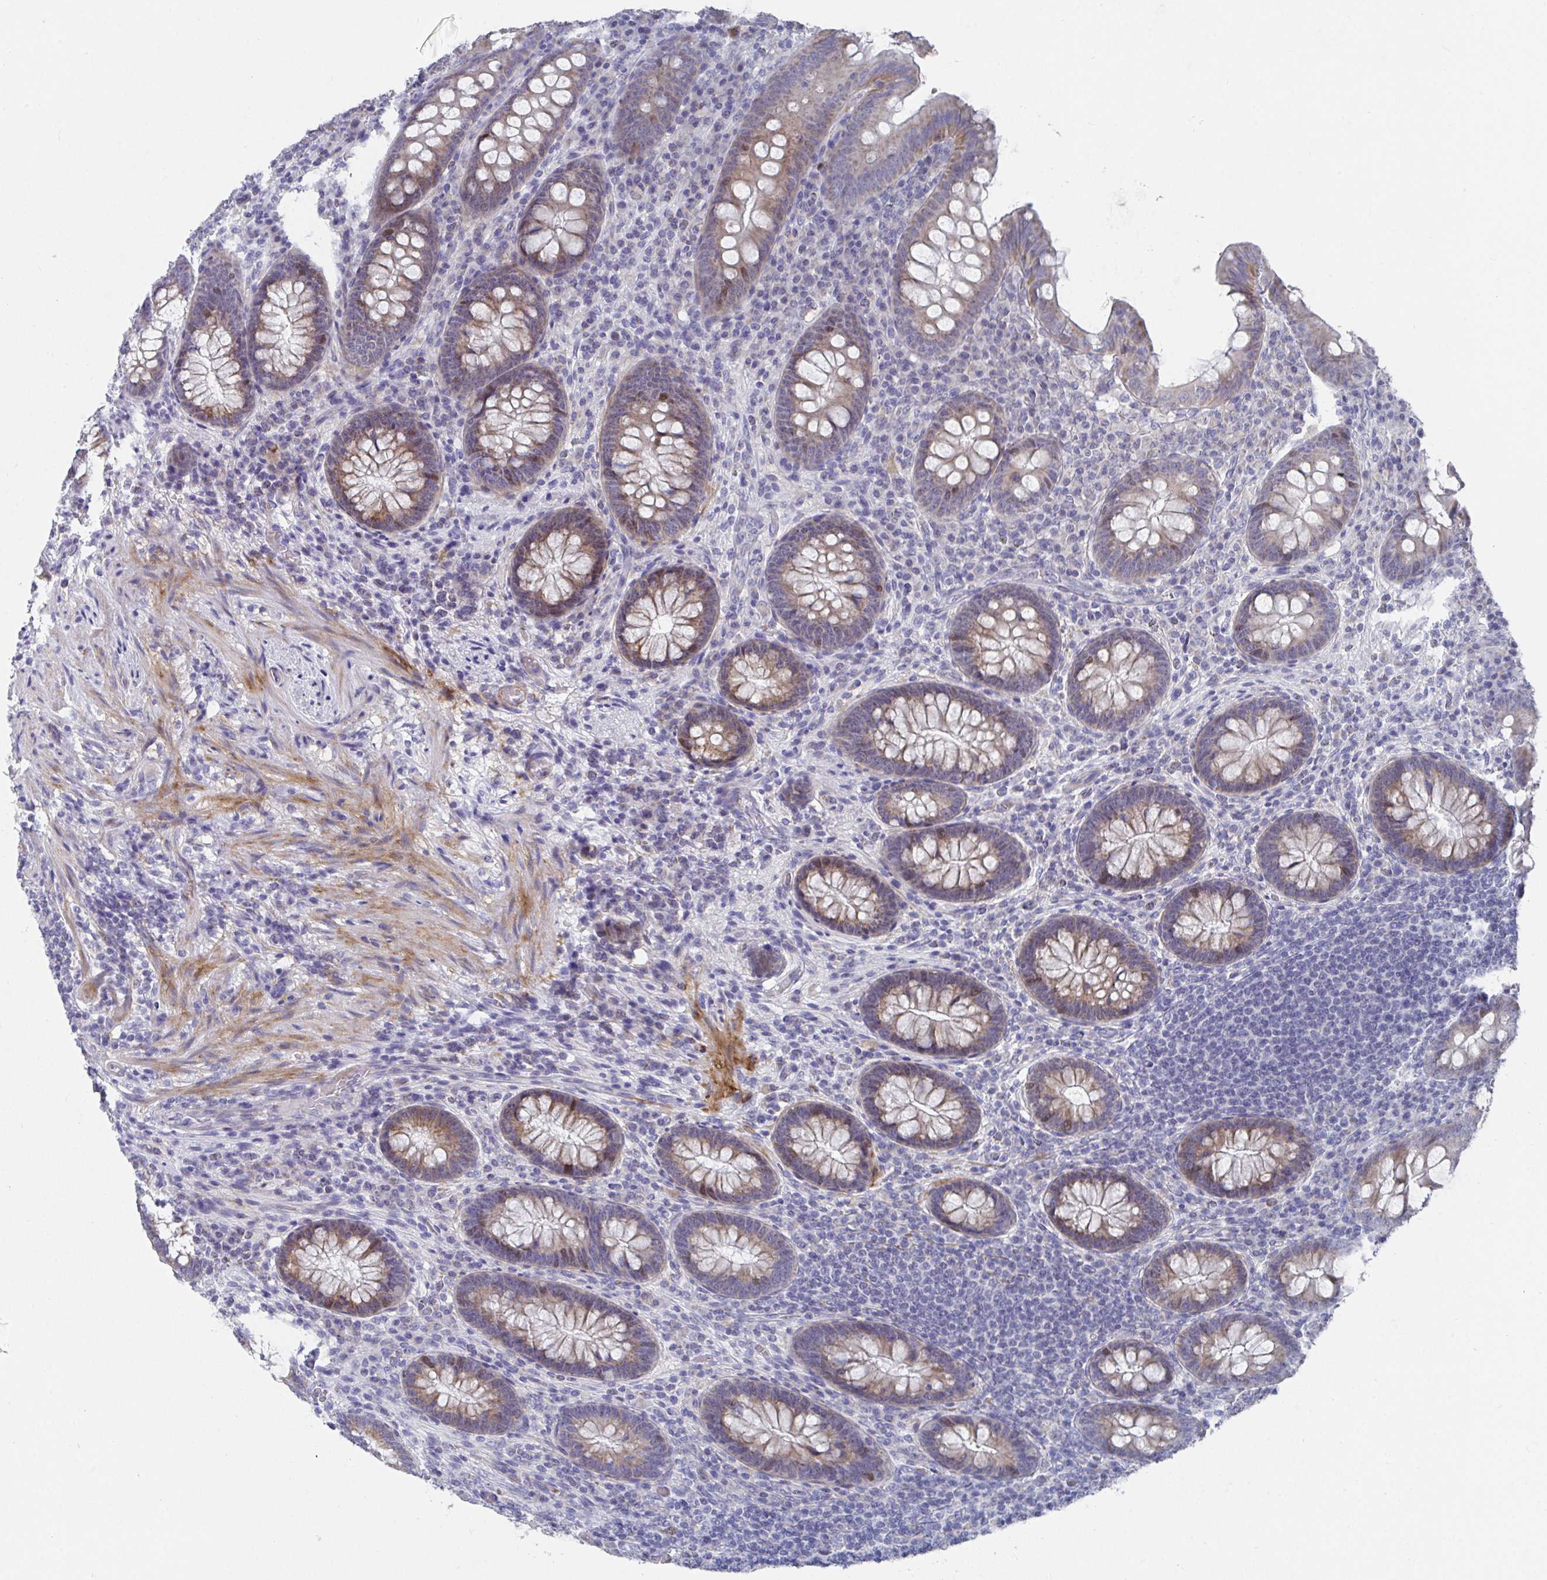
{"staining": {"intensity": "moderate", "quantity": "25%-75%", "location": "cytoplasmic/membranous,nuclear"}, "tissue": "appendix", "cell_type": "Glandular cells", "image_type": "normal", "snomed": [{"axis": "morphology", "description": "Normal tissue, NOS"}, {"axis": "topography", "description": "Appendix"}], "caption": "Protein staining demonstrates moderate cytoplasmic/membranous,nuclear staining in approximately 25%-75% of glandular cells in normal appendix.", "gene": "ATP5F1C", "patient": {"sex": "male", "age": 71}}